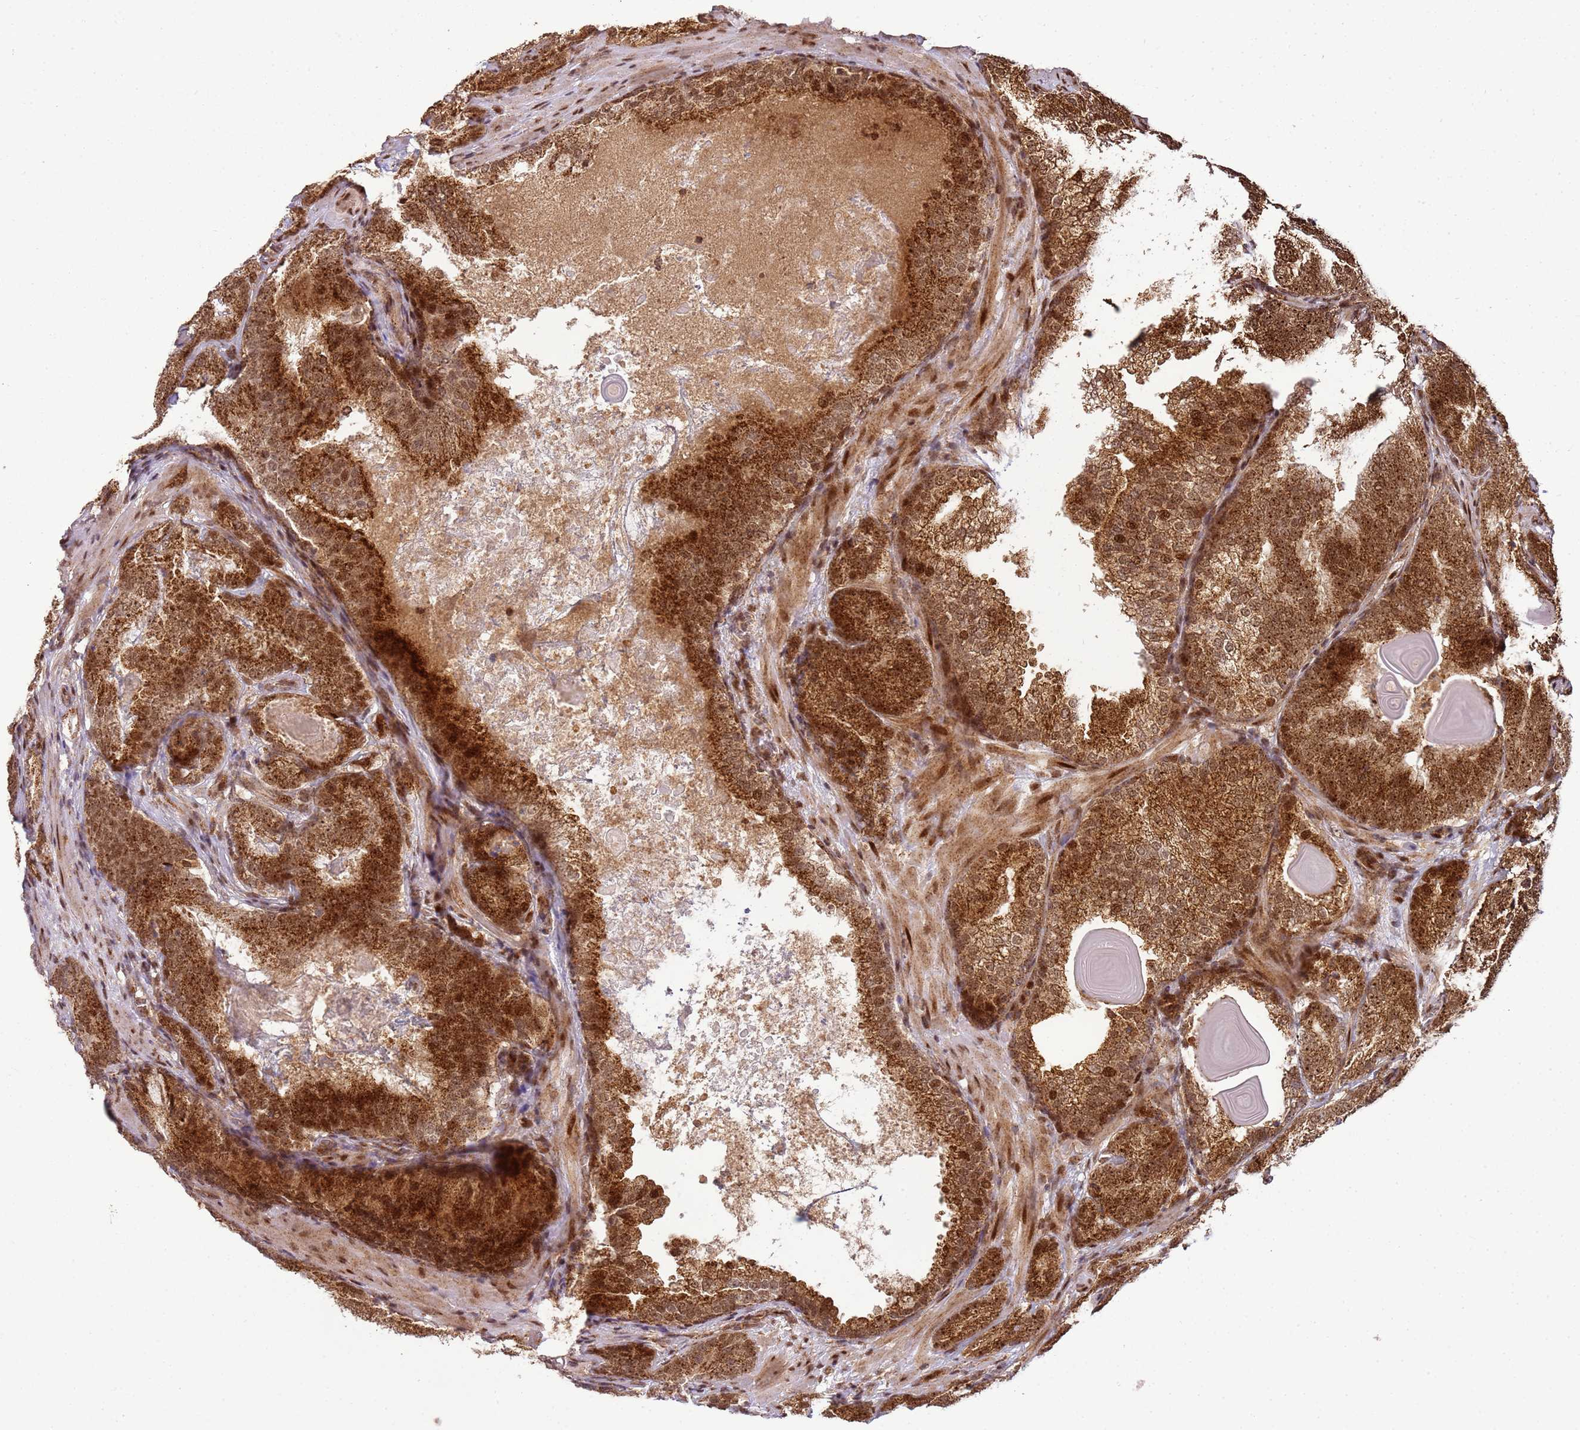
{"staining": {"intensity": "strong", "quantity": ">75%", "location": "cytoplasmic/membranous,nuclear"}, "tissue": "prostate cancer", "cell_type": "Tumor cells", "image_type": "cancer", "snomed": [{"axis": "morphology", "description": "Adenocarcinoma, High grade"}, {"axis": "topography", "description": "Prostate"}], "caption": "Strong cytoplasmic/membranous and nuclear protein staining is present in about >75% of tumor cells in high-grade adenocarcinoma (prostate).", "gene": "PEX14", "patient": {"sex": "male", "age": 66}}